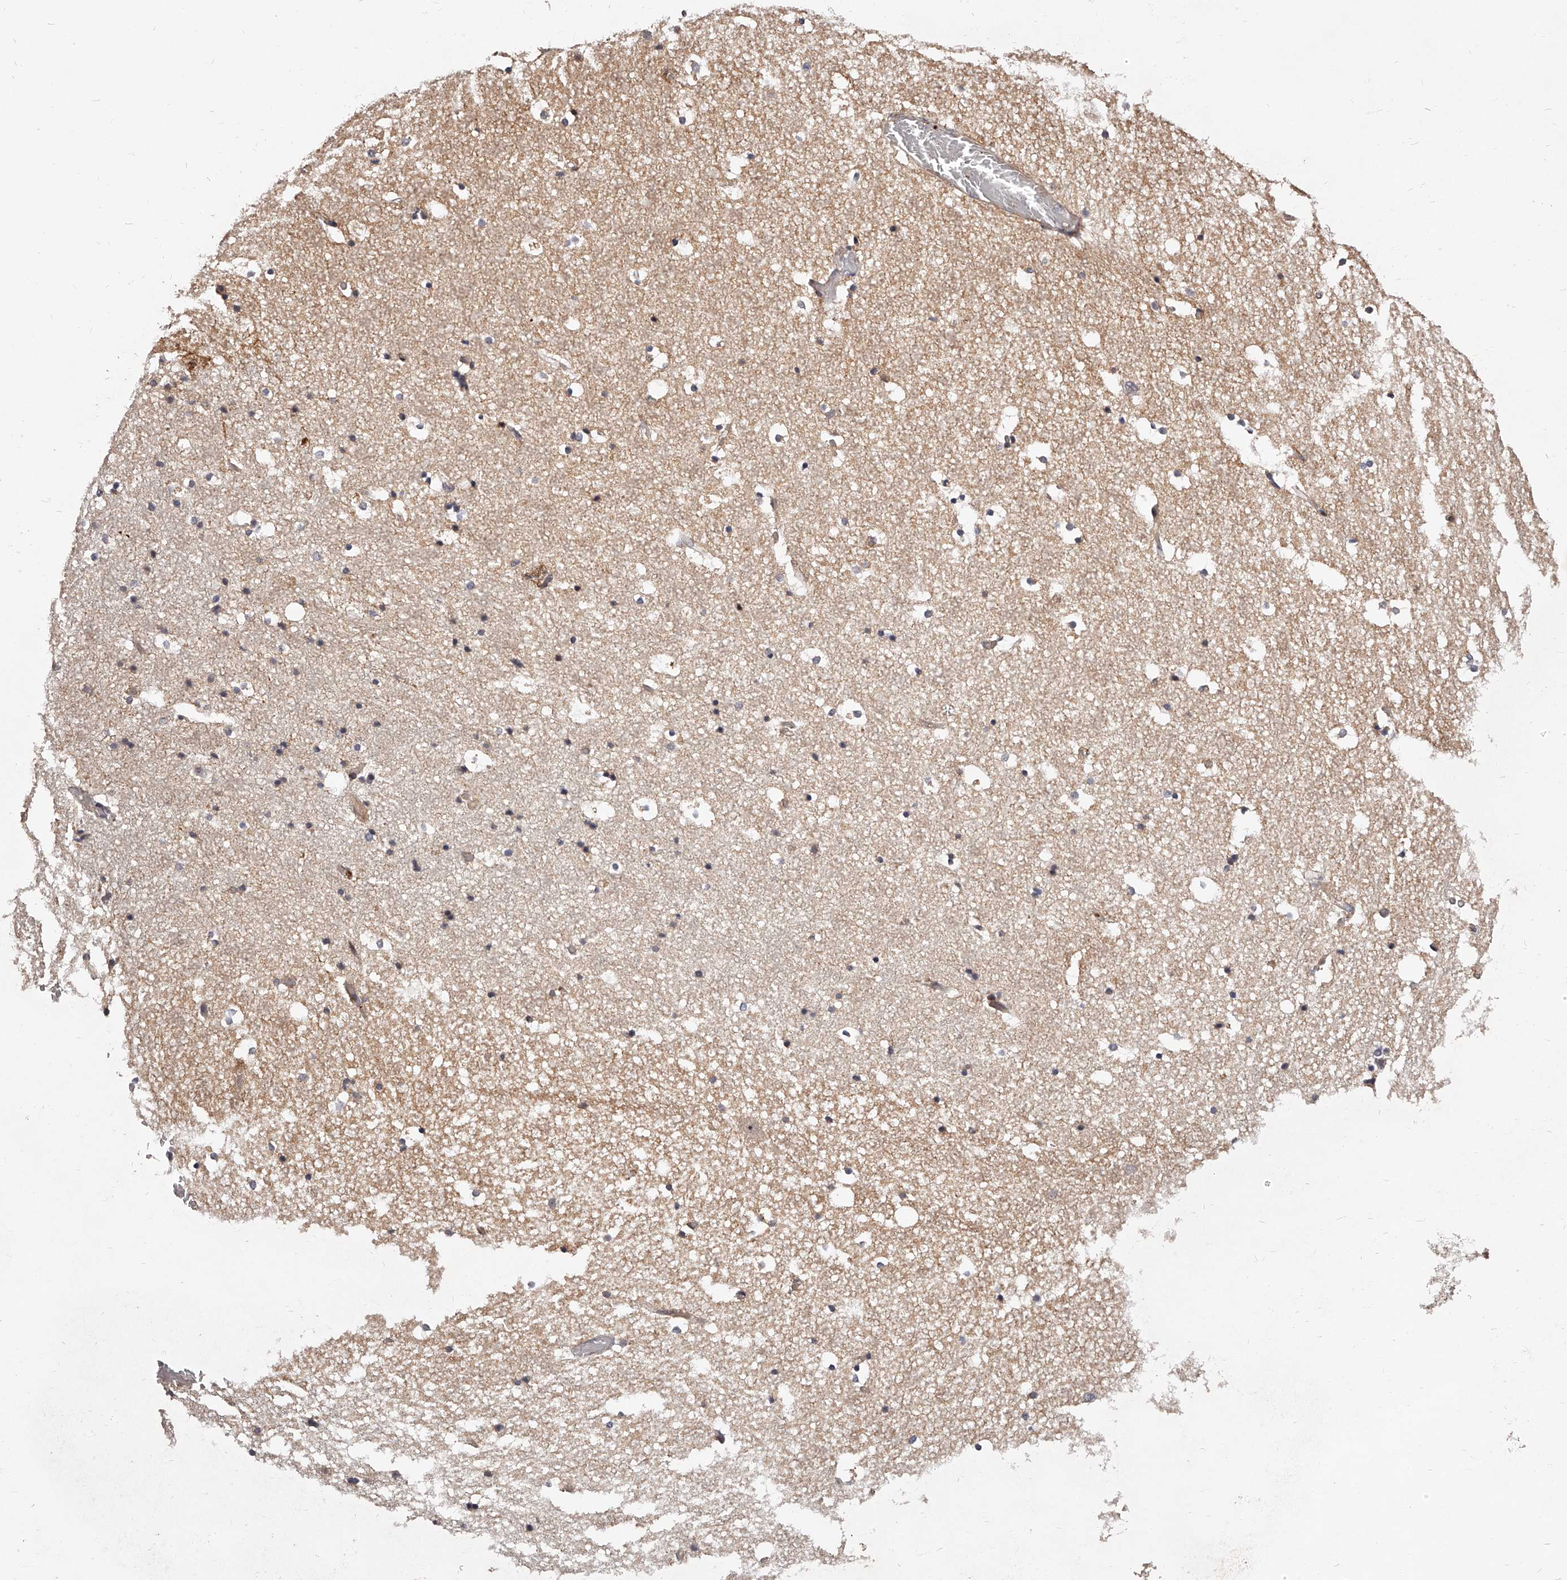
{"staining": {"intensity": "weak", "quantity": "<25%", "location": "cytoplasmic/membranous"}, "tissue": "hippocampus", "cell_type": "Glial cells", "image_type": "normal", "snomed": [{"axis": "morphology", "description": "Normal tissue, NOS"}, {"axis": "topography", "description": "Hippocampus"}], "caption": "Micrograph shows no protein positivity in glial cells of normal hippocampus.", "gene": "ZNF502", "patient": {"sex": "female", "age": 52}}